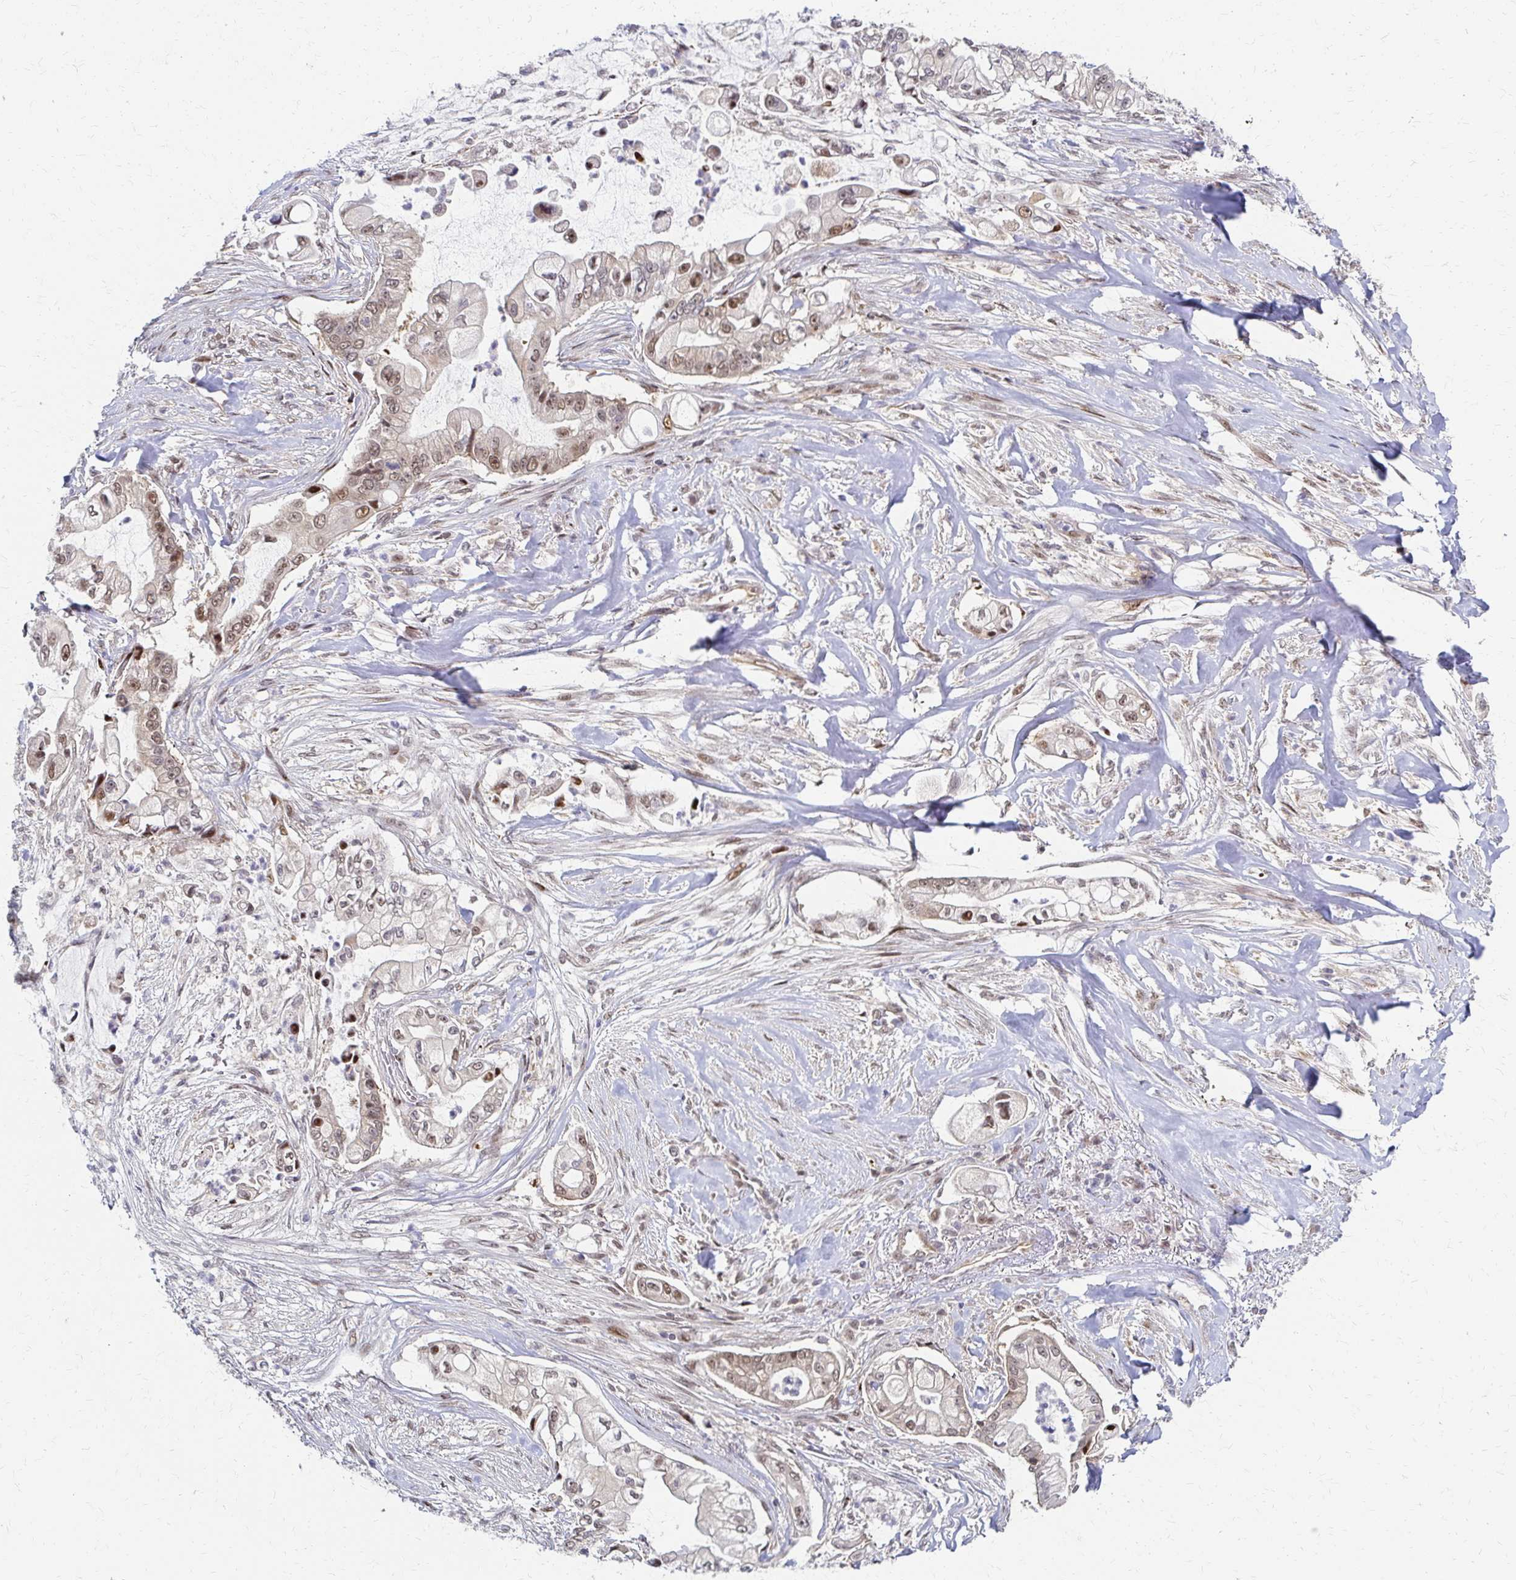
{"staining": {"intensity": "moderate", "quantity": ">75%", "location": "nuclear"}, "tissue": "pancreatic cancer", "cell_type": "Tumor cells", "image_type": "cancer", "snomed": [{"axis": "morphology", "description": "Adenocarcinoma, NOS"}, {"axis": "topography", "description": "Pancreas"}], "caption": "Brown immunohistochemical staining in pancreatic adenocarcinoma shows moderate nuclear positivity in approximately >75% of tumor cells. Using DAB (3,3'-diaminobenzidine) (brown) and hematoxylin (blue) stains, captured at high magnification using brightfield microscopy.", "gene": "PSMD7", "patient": {"sex": "female", "age": 69}}